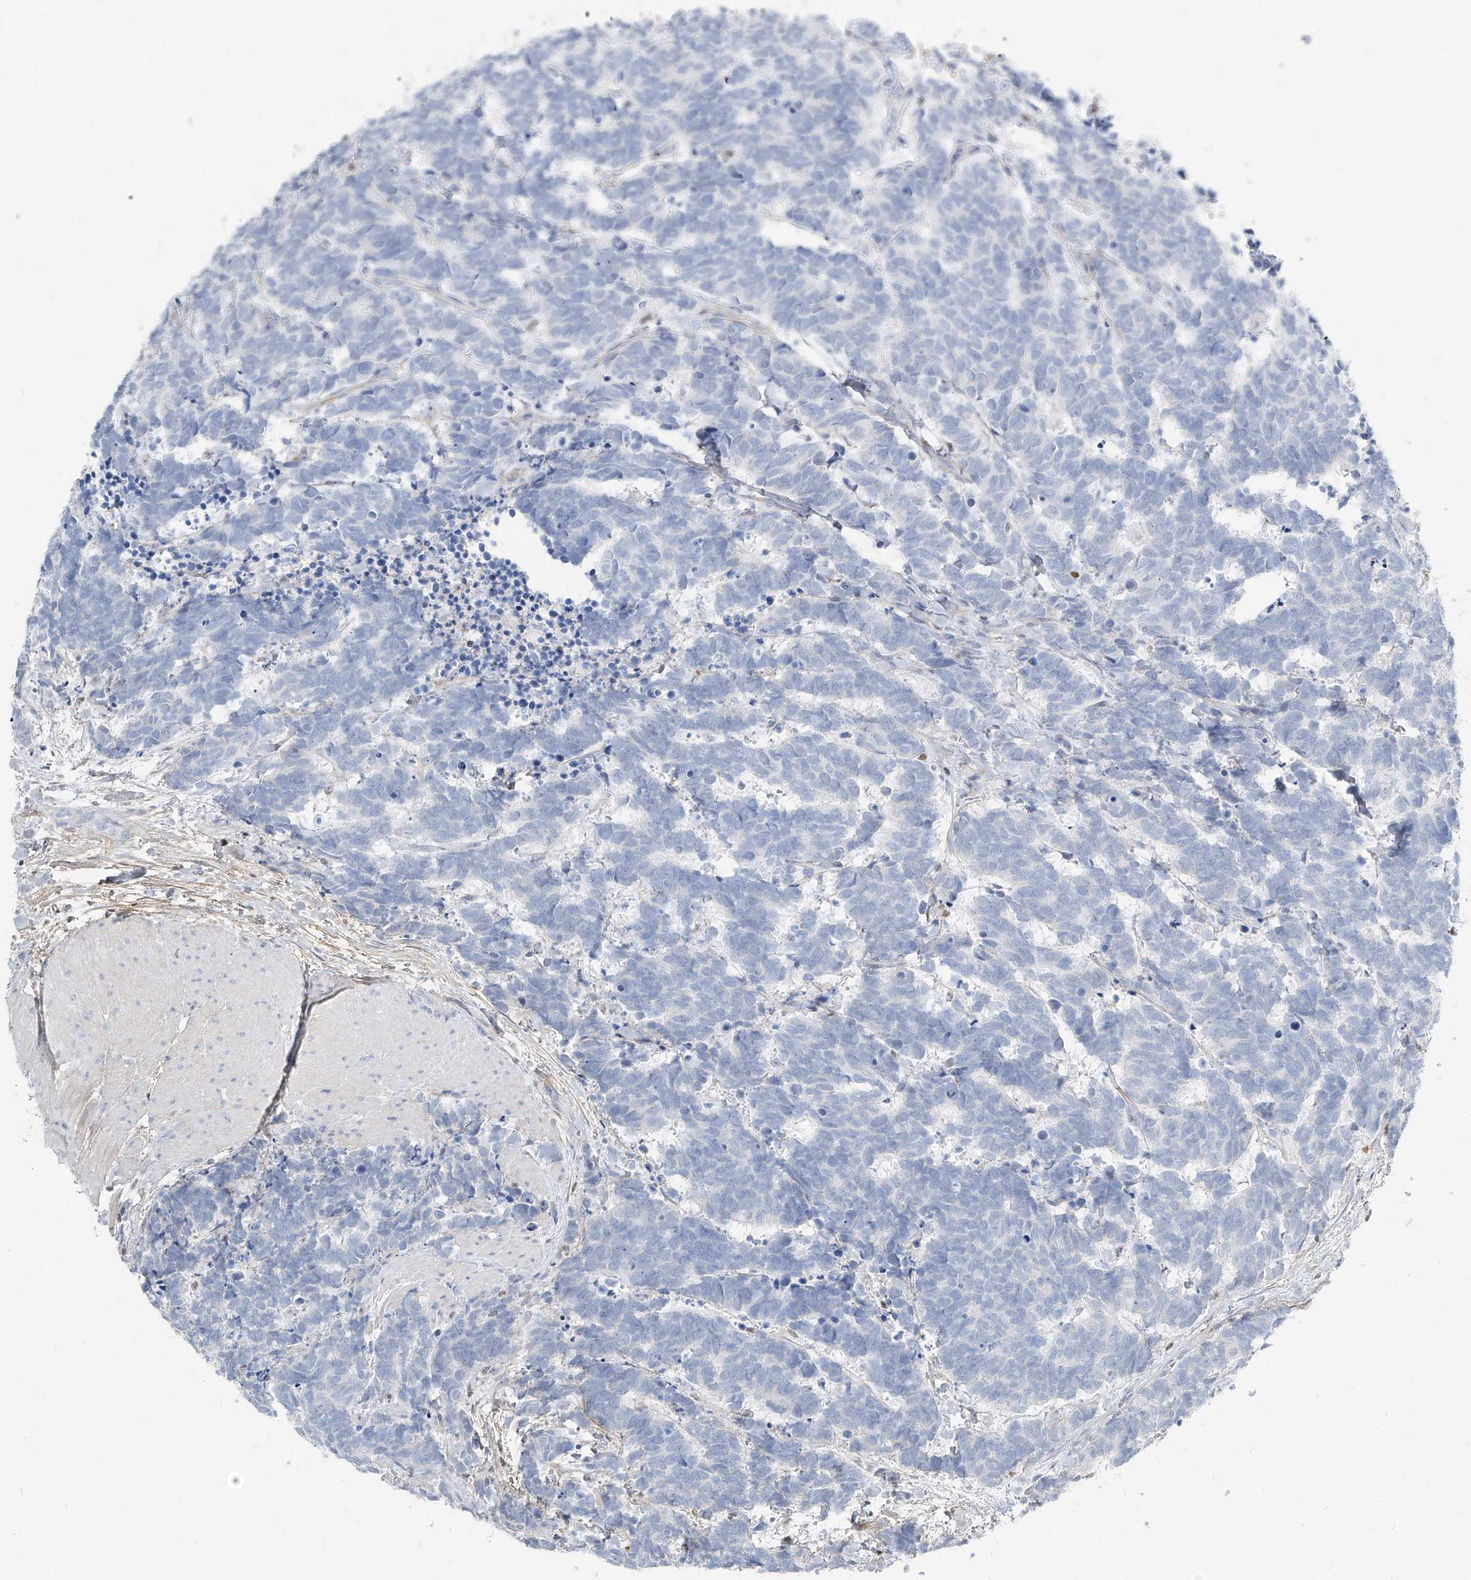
{"staining": {"intensity": "negative", "quantity": "none", "location": "none"}, "tissue": "carcinoid", "cell_type": "Tumor cells", "image_type": "cancer", "snomed": [{"axis": "morphology", "description": "Carcinoma, NOS"}, {"axis": "morphology", "description": "Carcinoid, malignant, NOS"}, {"axis": "topography", "description": "Urinary bladder"}], "caption": "Photomicrograph shows no significant protein positivity in tumor cells of carcinoid.", "gene": "HOXA3", "patient": {"sex": "male", "age": 57}}